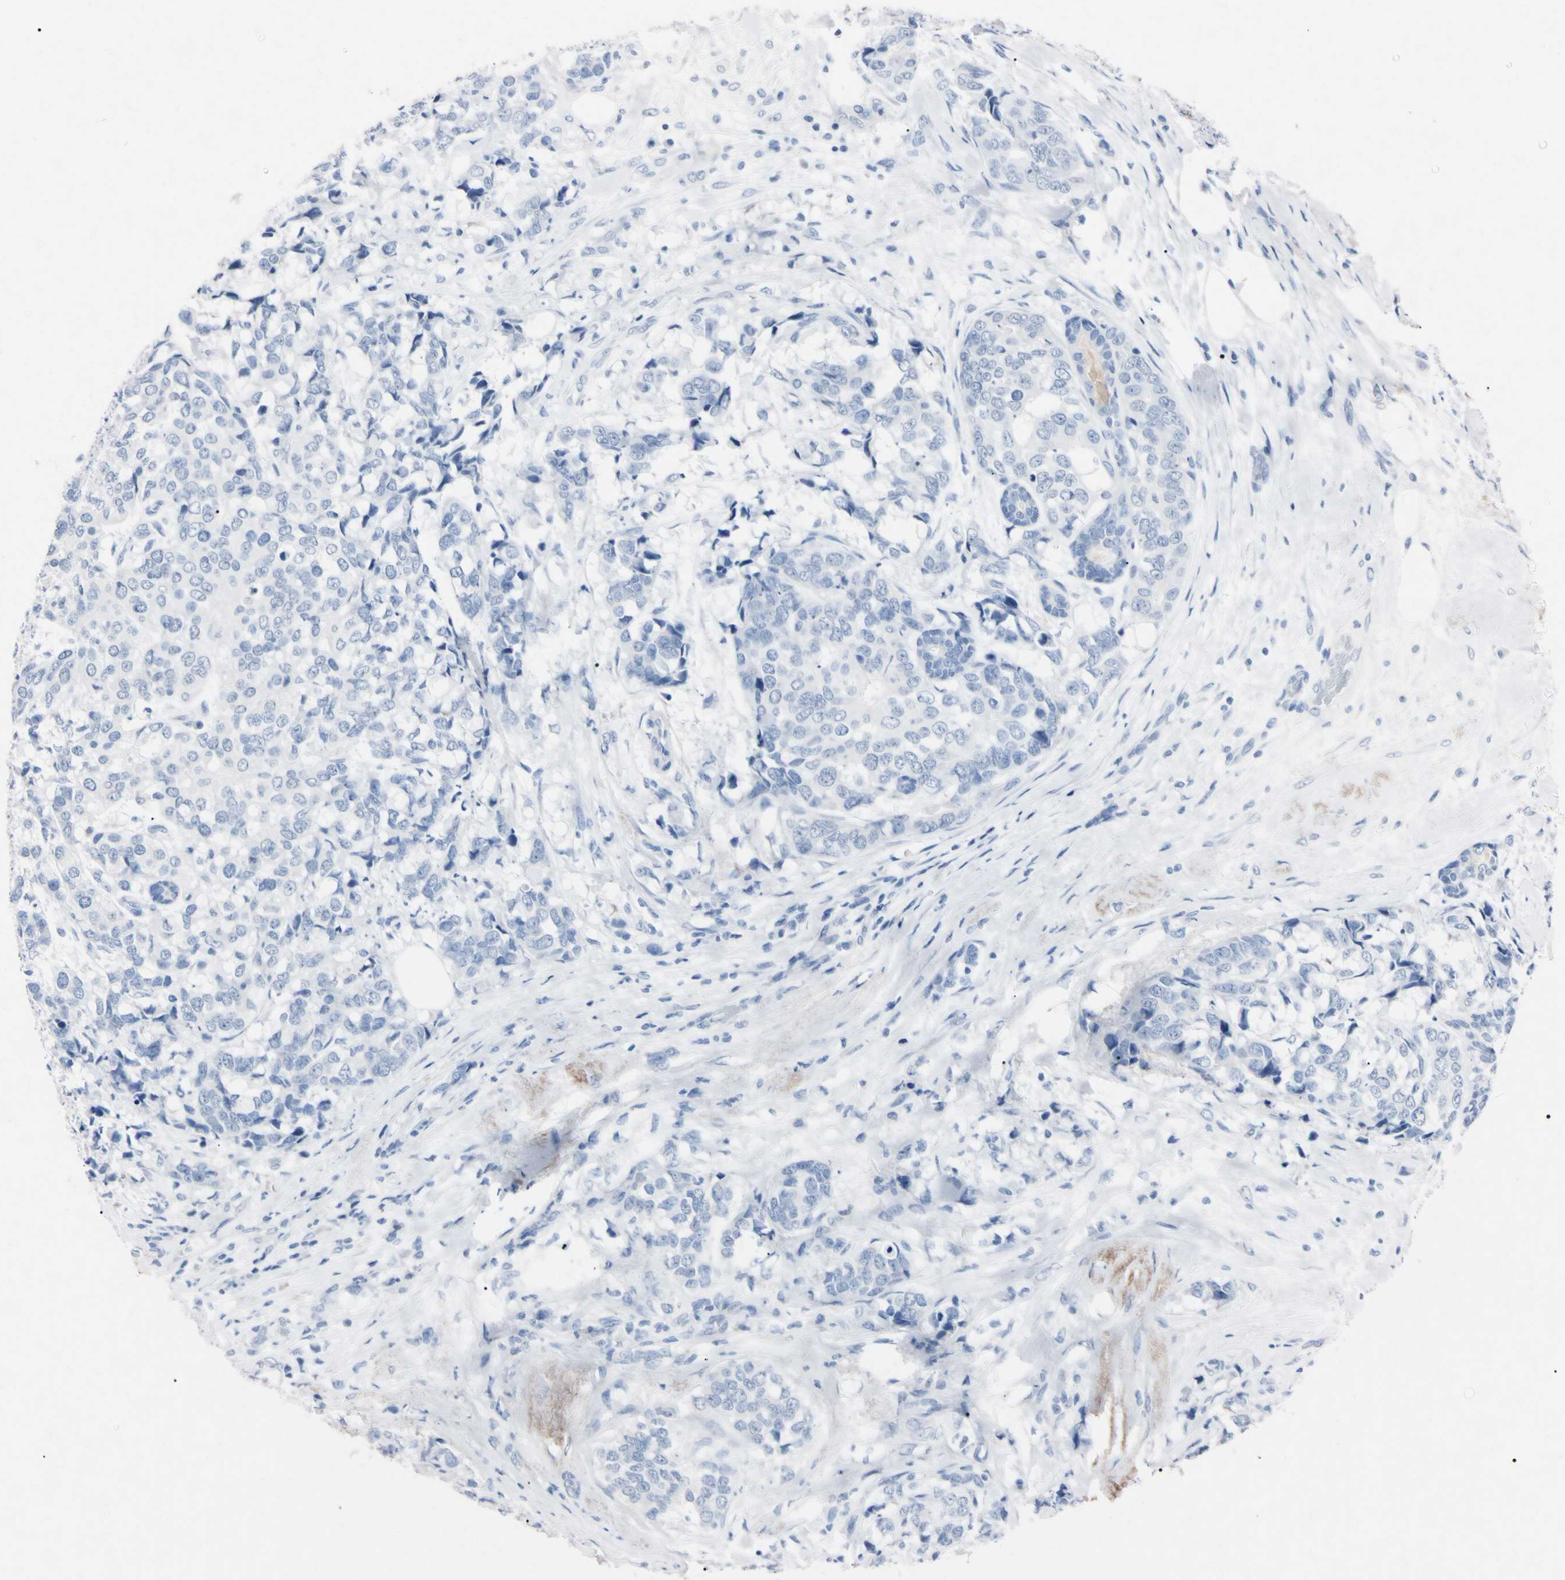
{"staining": {"intensity": "negative", "quantity": "none", "location": "none"}, "tissue": "breast cancer", "cell_type": "Tumor cells", "image_type": "cancer", "snomed": [{"axis": "morphology", "description": "Lobular carcinoma"}, {"axis": "topography", "description": "Breast"}], "caption": "Protein analysis of breast cancer displays no significant expression in tumor cells.", "gene": "ELN", "patient": {"sex": "female", "age": 59}}